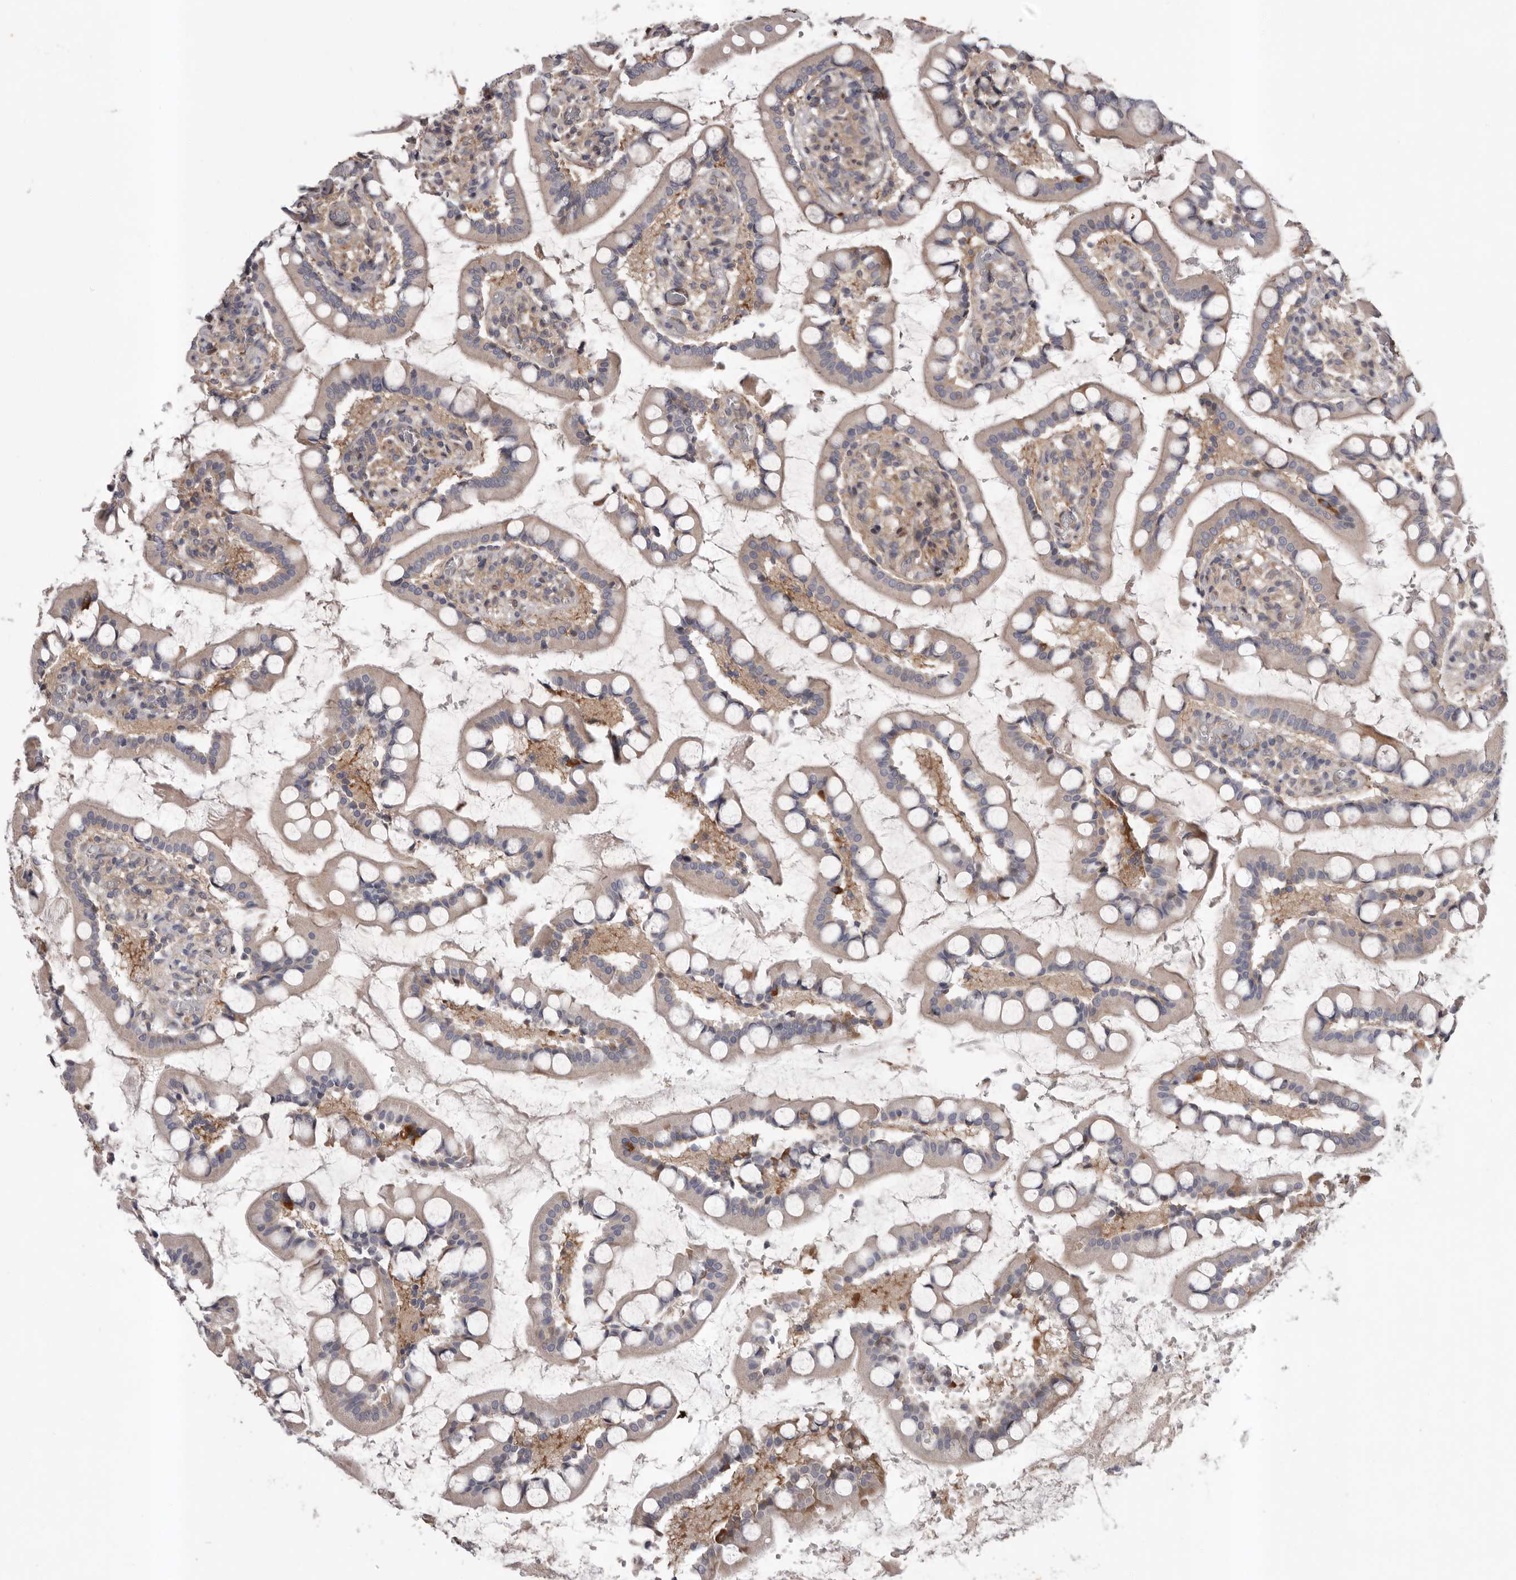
{"staining": {"intensity": "weak", "quantity": ">75%", "location": "cytoplasmic/membranous"}, "tissue": "small intestine", "cell_type": "Glandular cells", "image_type": "normal", "snomed": [{"axis": "morphology", "description": "Normal tissue, NOS"}, {"axis": "topography", "description": "Small intestine"}], "caption": "DAB (3,3'-diaminobenzidine) immunohistochemical staining of unremarkable human small intestine demonstrates weak cytoplasmic/membranous protein staining in approximately >75% of glandular cells.", "gene": "PRKD1", "patient": {"sex": "male", "age": 52}}